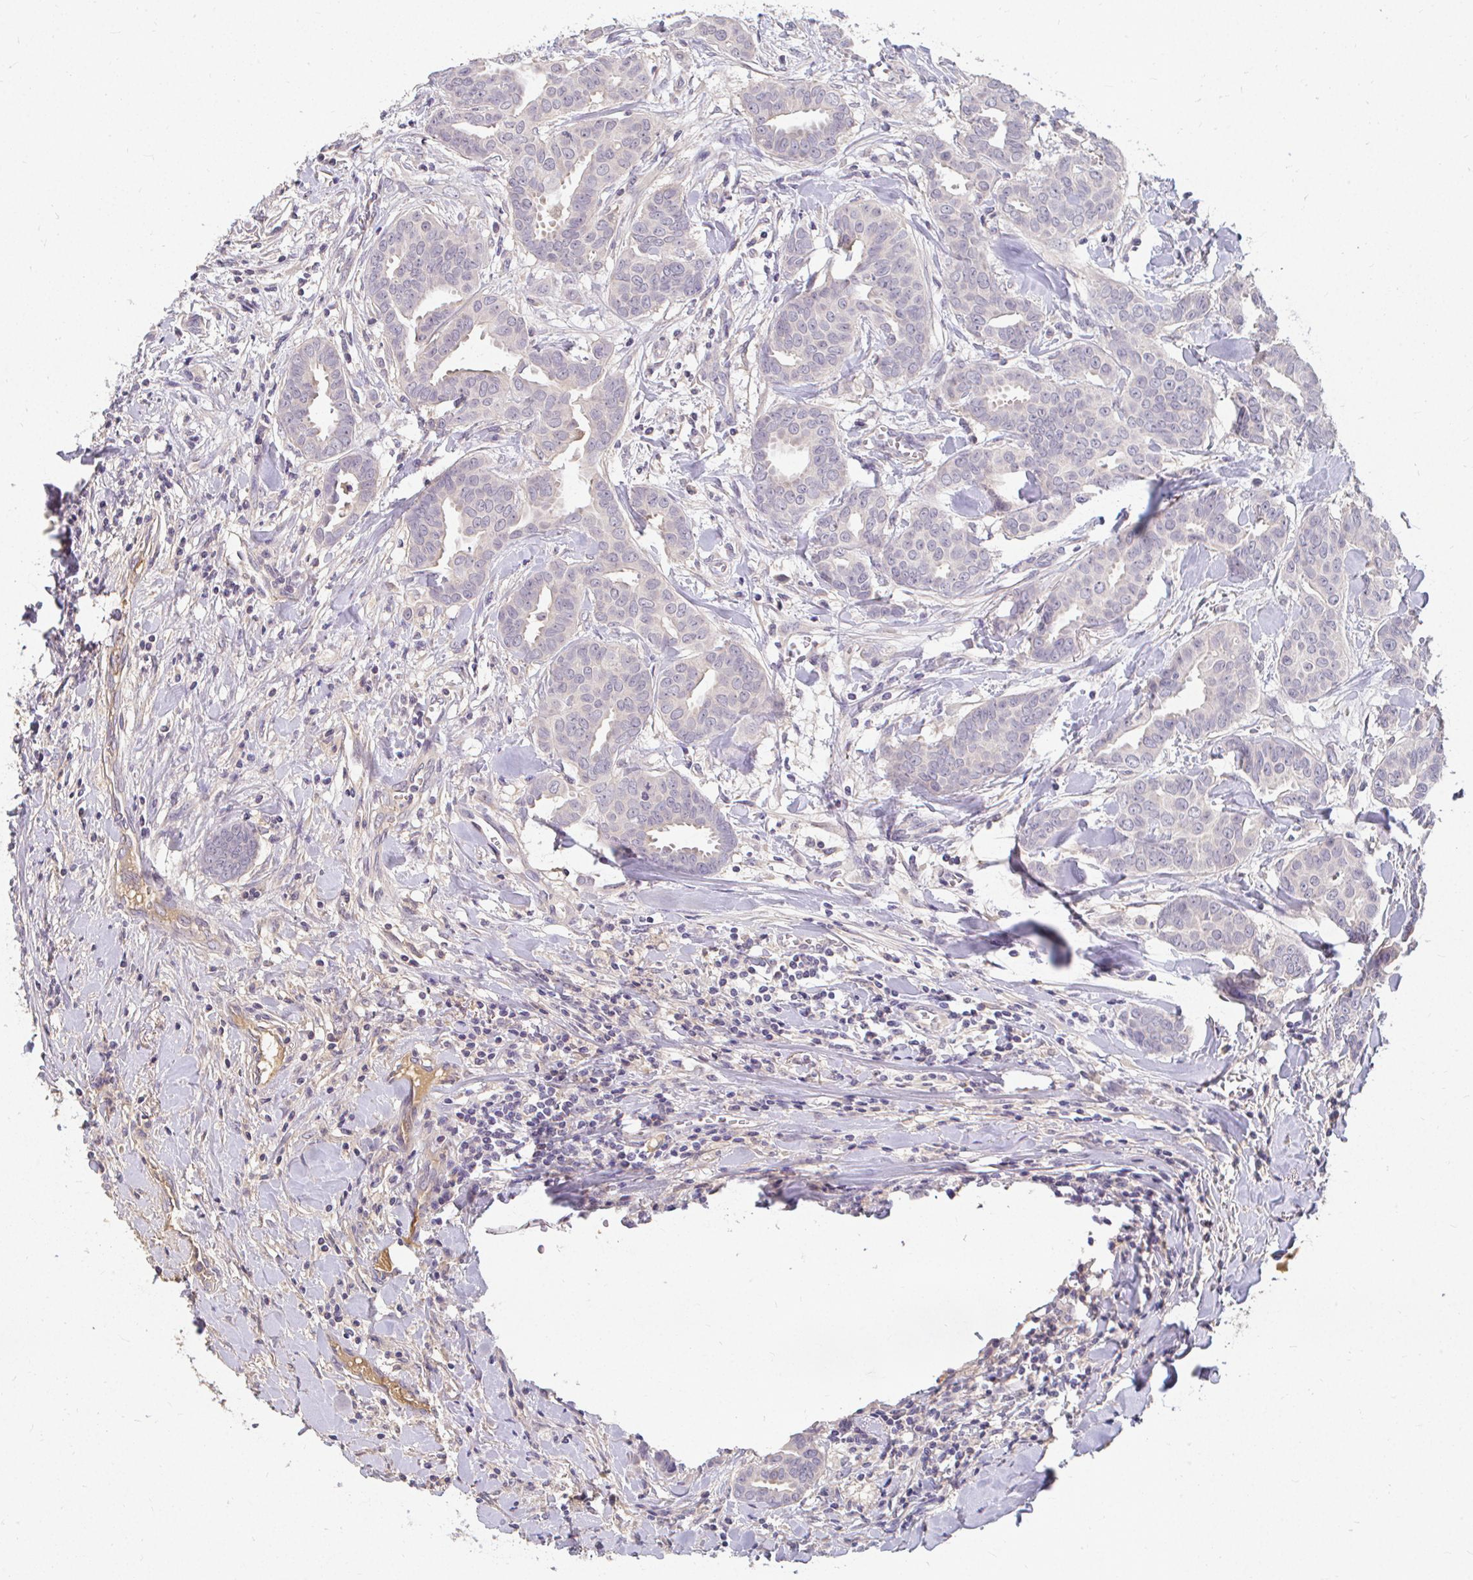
{"staining": {"intensity": "negative", "quantity": "none", "location": "none"}, "tissue": "breast cancer", "cell_type": "Tumor cells", "image_type": "cancer", "snomed": [{"axis": "morphology", "description": "Duct carcinoma"}, {"axis": "topography", "description": "Breast"}], "caption": "An immunohistochemistry (IHC) micrograph of breast cancer is shown. There is no staining in tumor cells of breast cancer.", "gene": "LOXL4", "patient": {"sex": "female", "age": 45}}